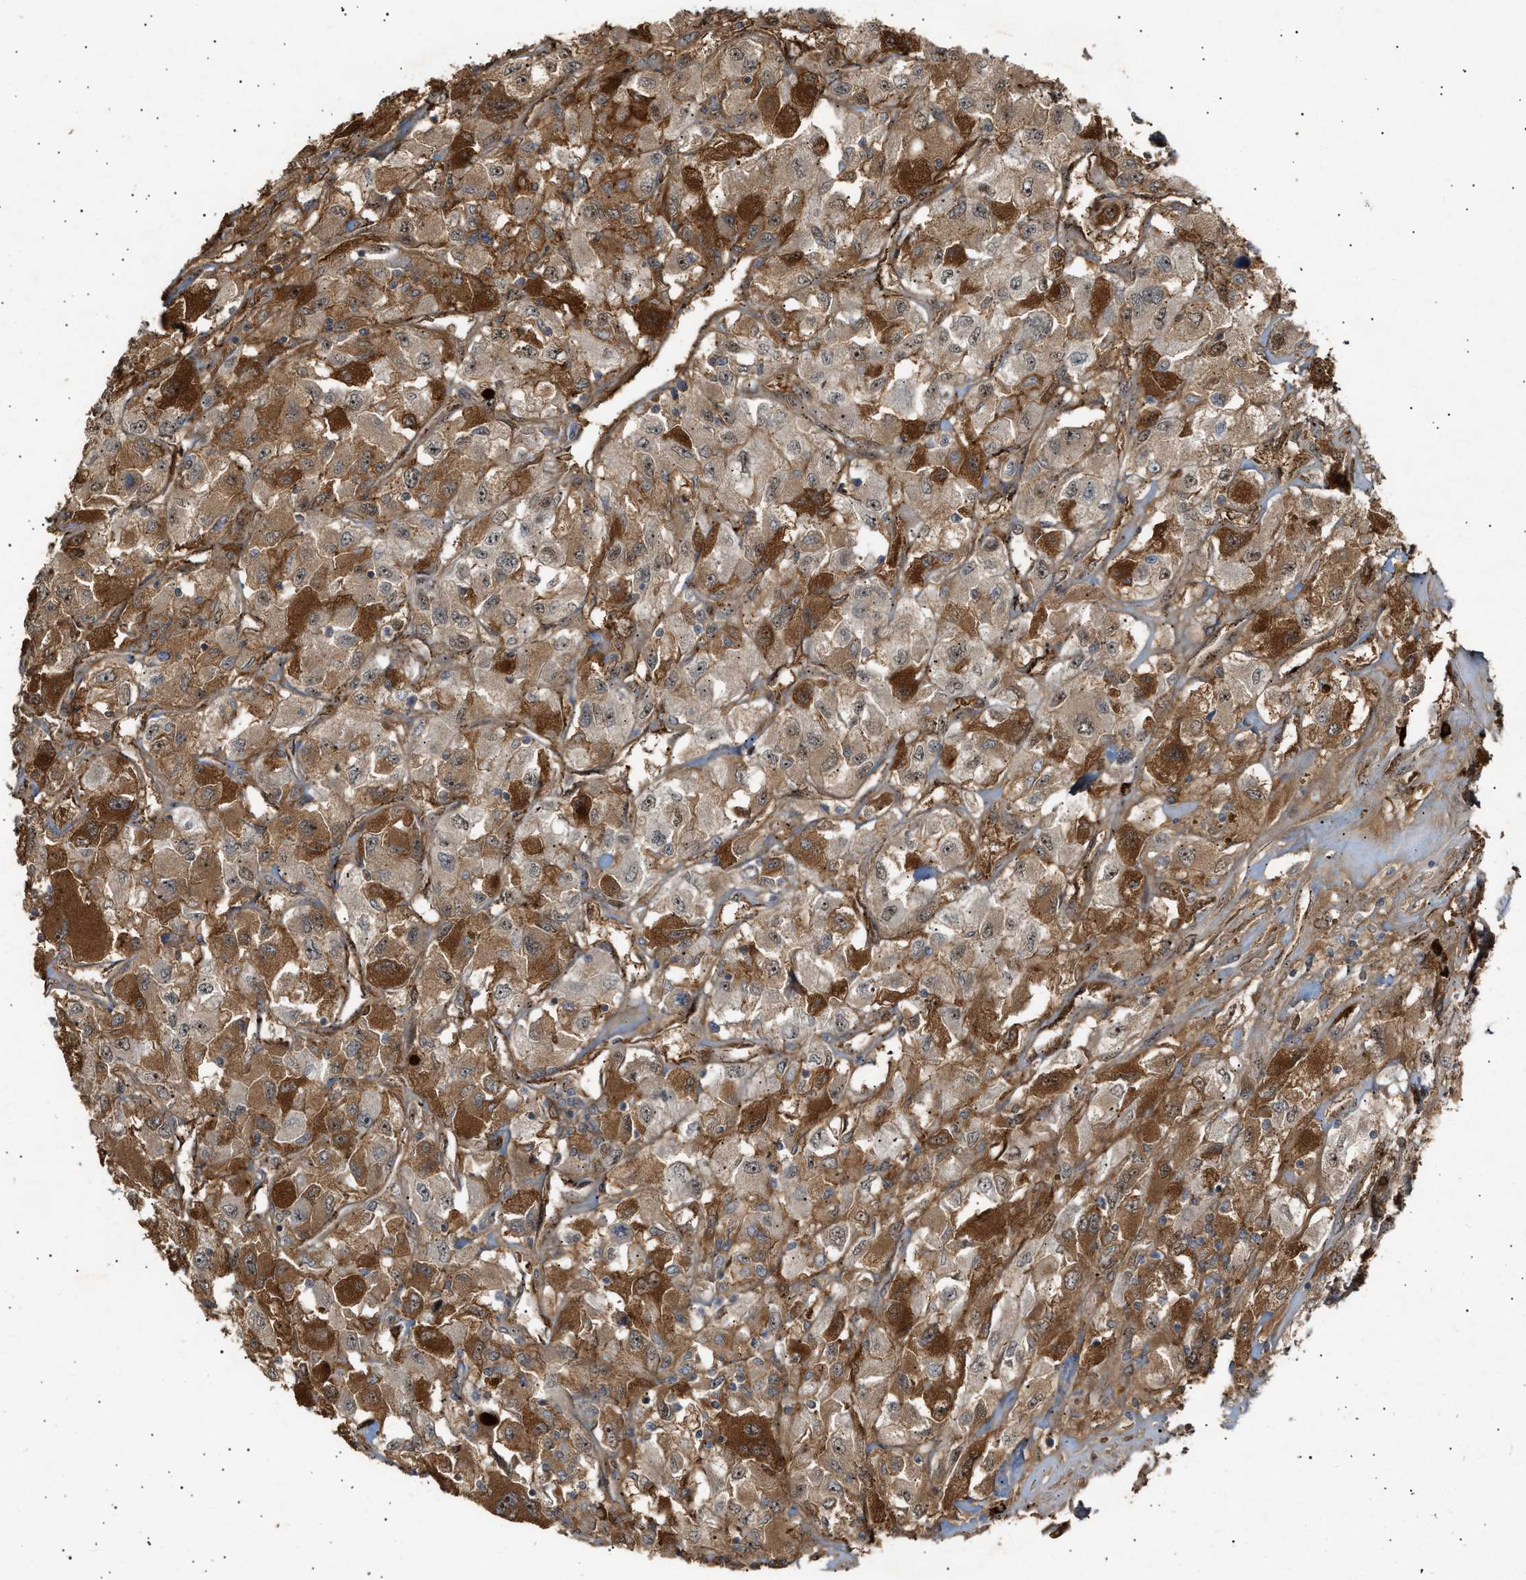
{"staining": {"intensity": "moderate", "quantity": ">75%", "location": "cytoplasmic/membranous"}, "tissue": "renal cancer", "cell_type": "Tumor cells", "image_type": "cancer", "snomed": [{"axis": "morphology", "description": "Adenocarcinoma, NOS"}, {"axis": "topography", "description": "Kidney"}], "caption": "Protein staining exhibits moderate cytoplasmic/membranous expression in about >75% of tumor cells in renal cancer.", "gene": "ZFAND5", "patient": {"sex": "female", "age": 52}}